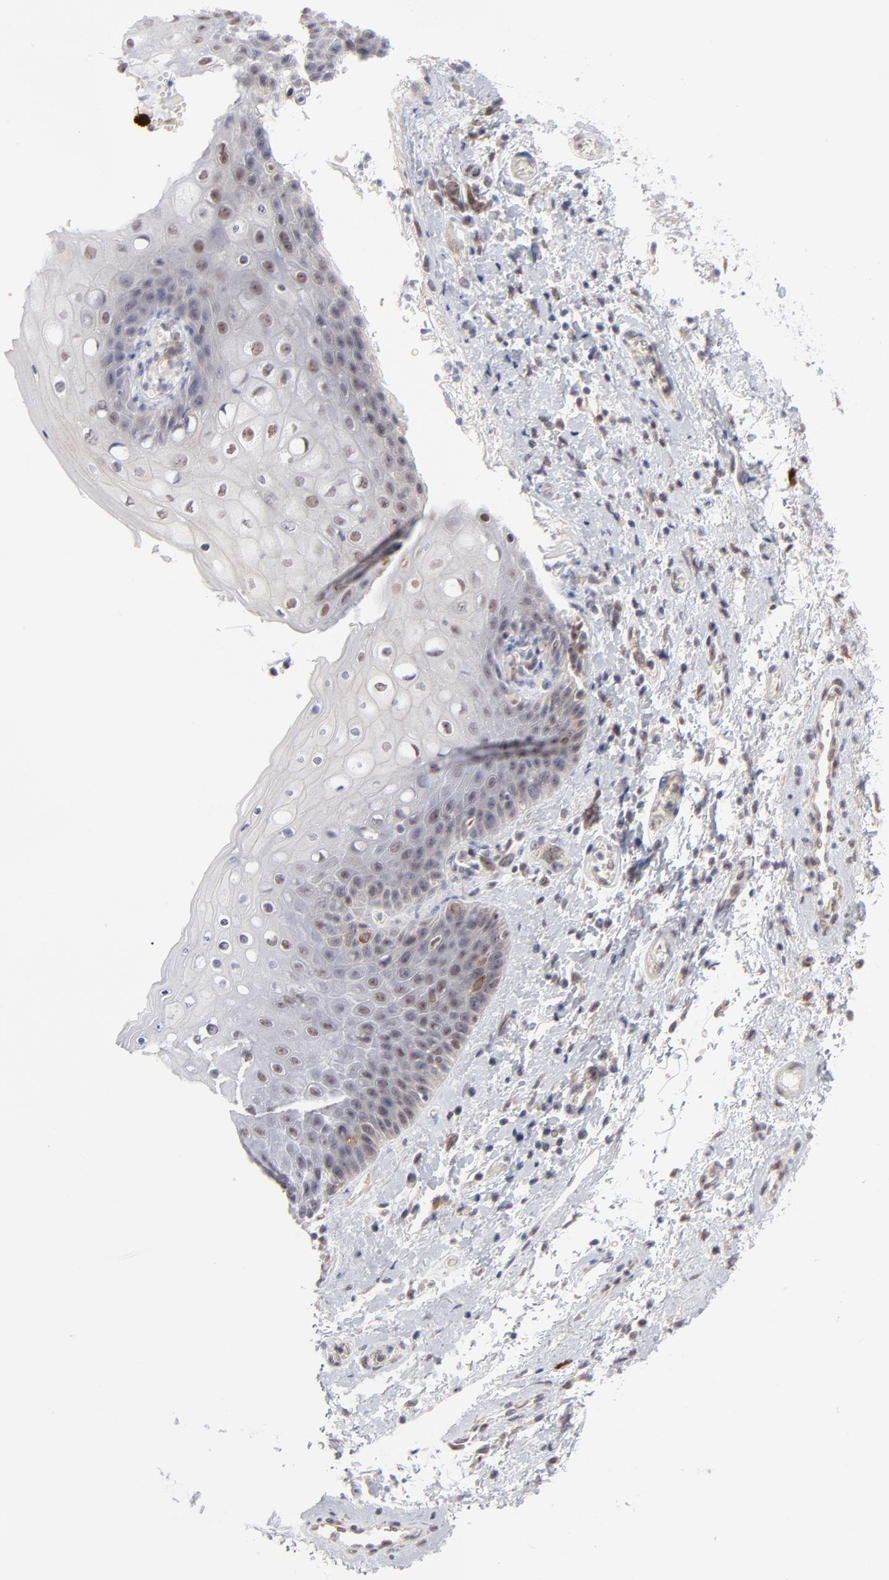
{"staining": {"intensity": "moderate", "quantity": "25%-75%", "location": "cytoplasmic/membranous,nuclear"}, "tissue": "skin", "cell_type": "Epidermal cells", "image_type": "normal", "snomed": [{"axis": "morphology", "description": "Normal tissue, NOS"}, {"axis": "topography", "description": "Anal"}], "caption": "About 25%-75% of epidermal cells in benign skin show moderate cytoplasmic/membranous,nuclear protein expression as visualized by brown immunohistochemical staining.", "gene": "NBN", "patient": {"sex": "female", "age": 46}}